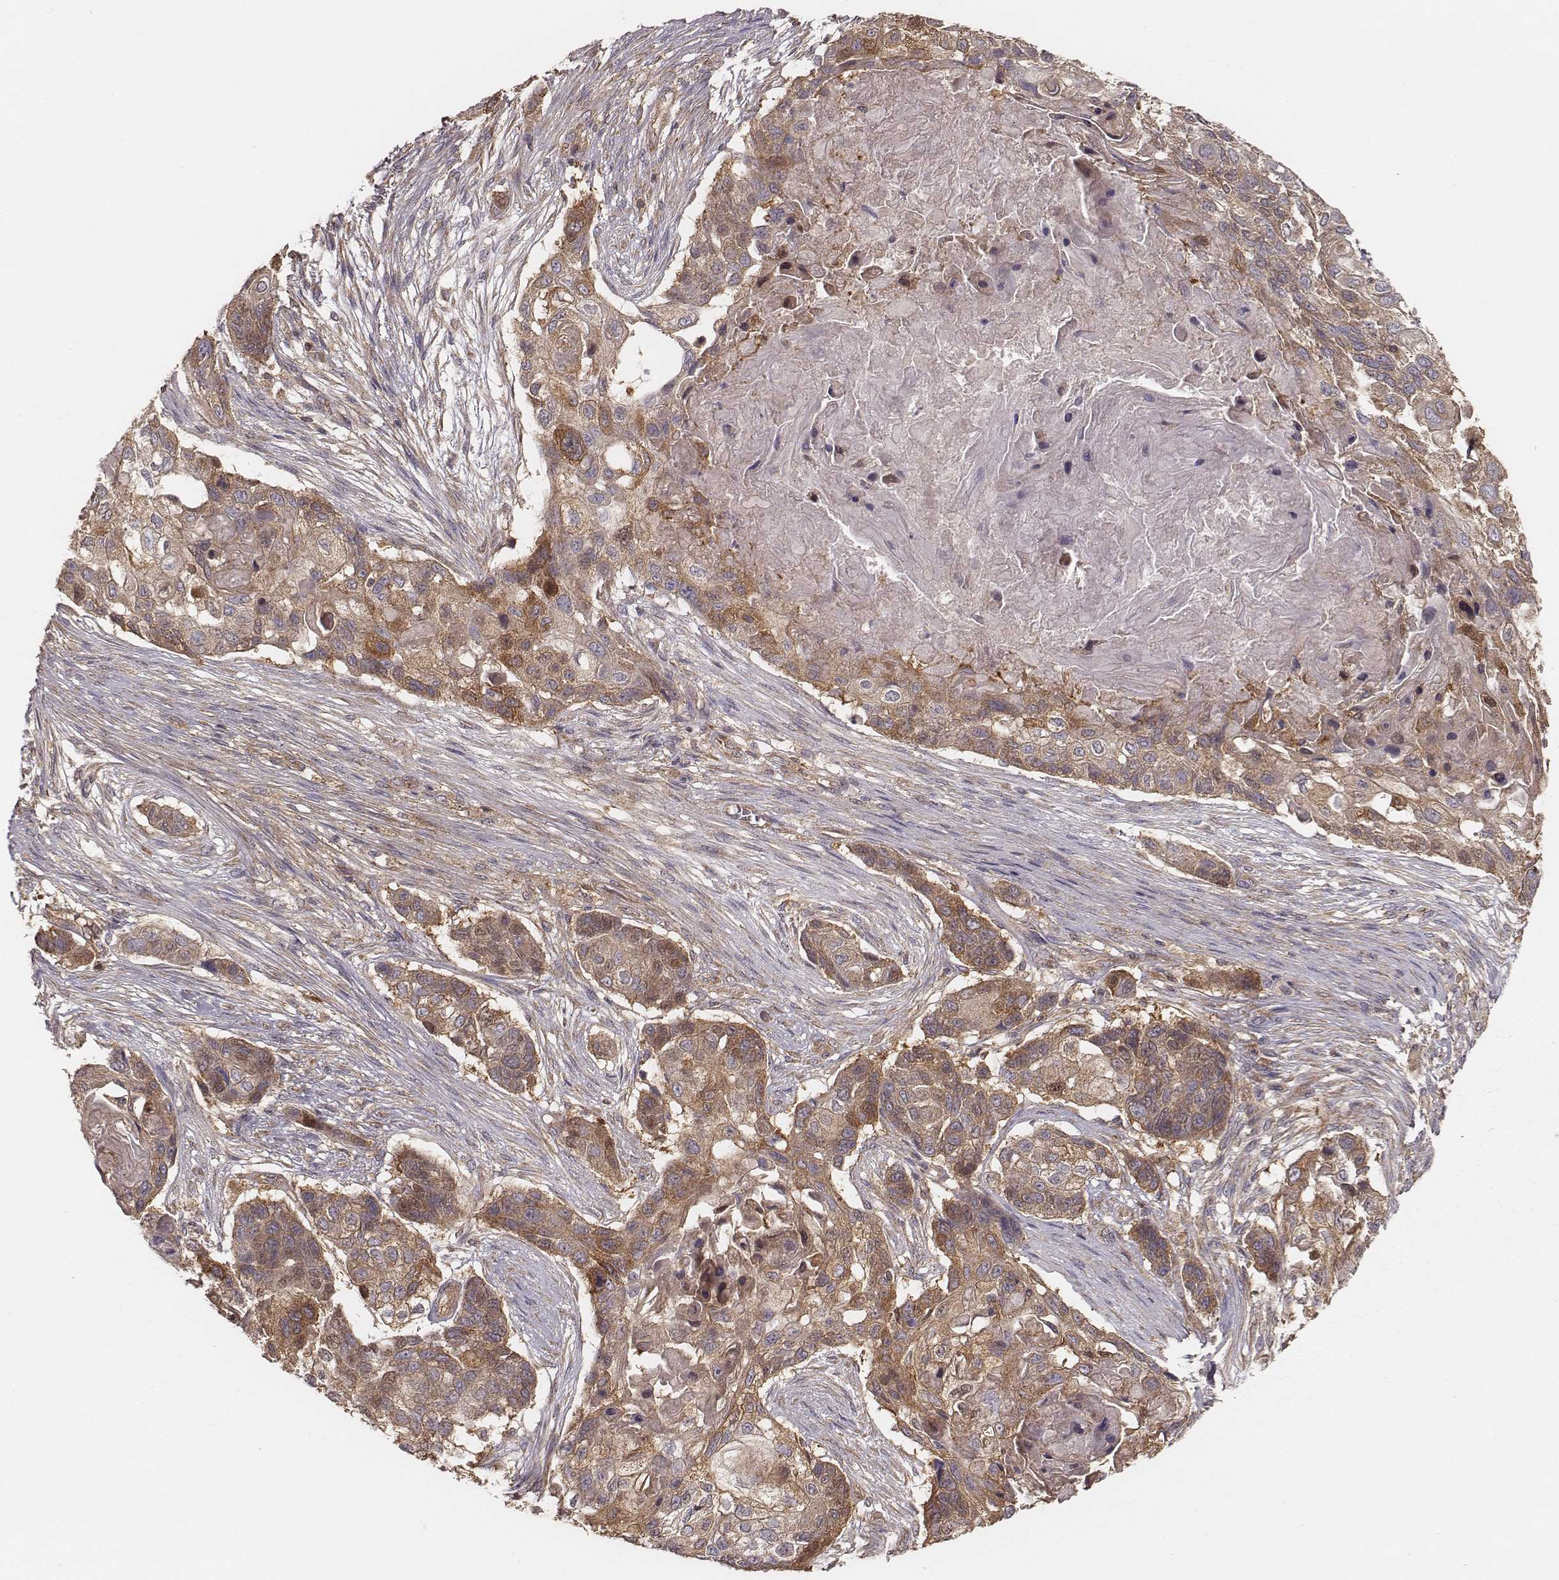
{"staining": {"intensity": "moderate", "quantity": ">75%", "location": "cytoplasmic/membranous"}, "tissue": "lung cancer", "cell_type": "Tumor cells", "image_type": "cancer", "snomed": [{"axis": "morphology", "description": "Squamous cell carcinoma, NOS"}, {"axis": "topography", "description": "Lung"}], "caption": "Protein expression by IHC reveals moderate cytoplasmic/membranous positivity in about >75% of tumor cells in lung squamous cell carcinoma.", "gene": "CARS1", "patient": {"sex": "male", "age": 69}}